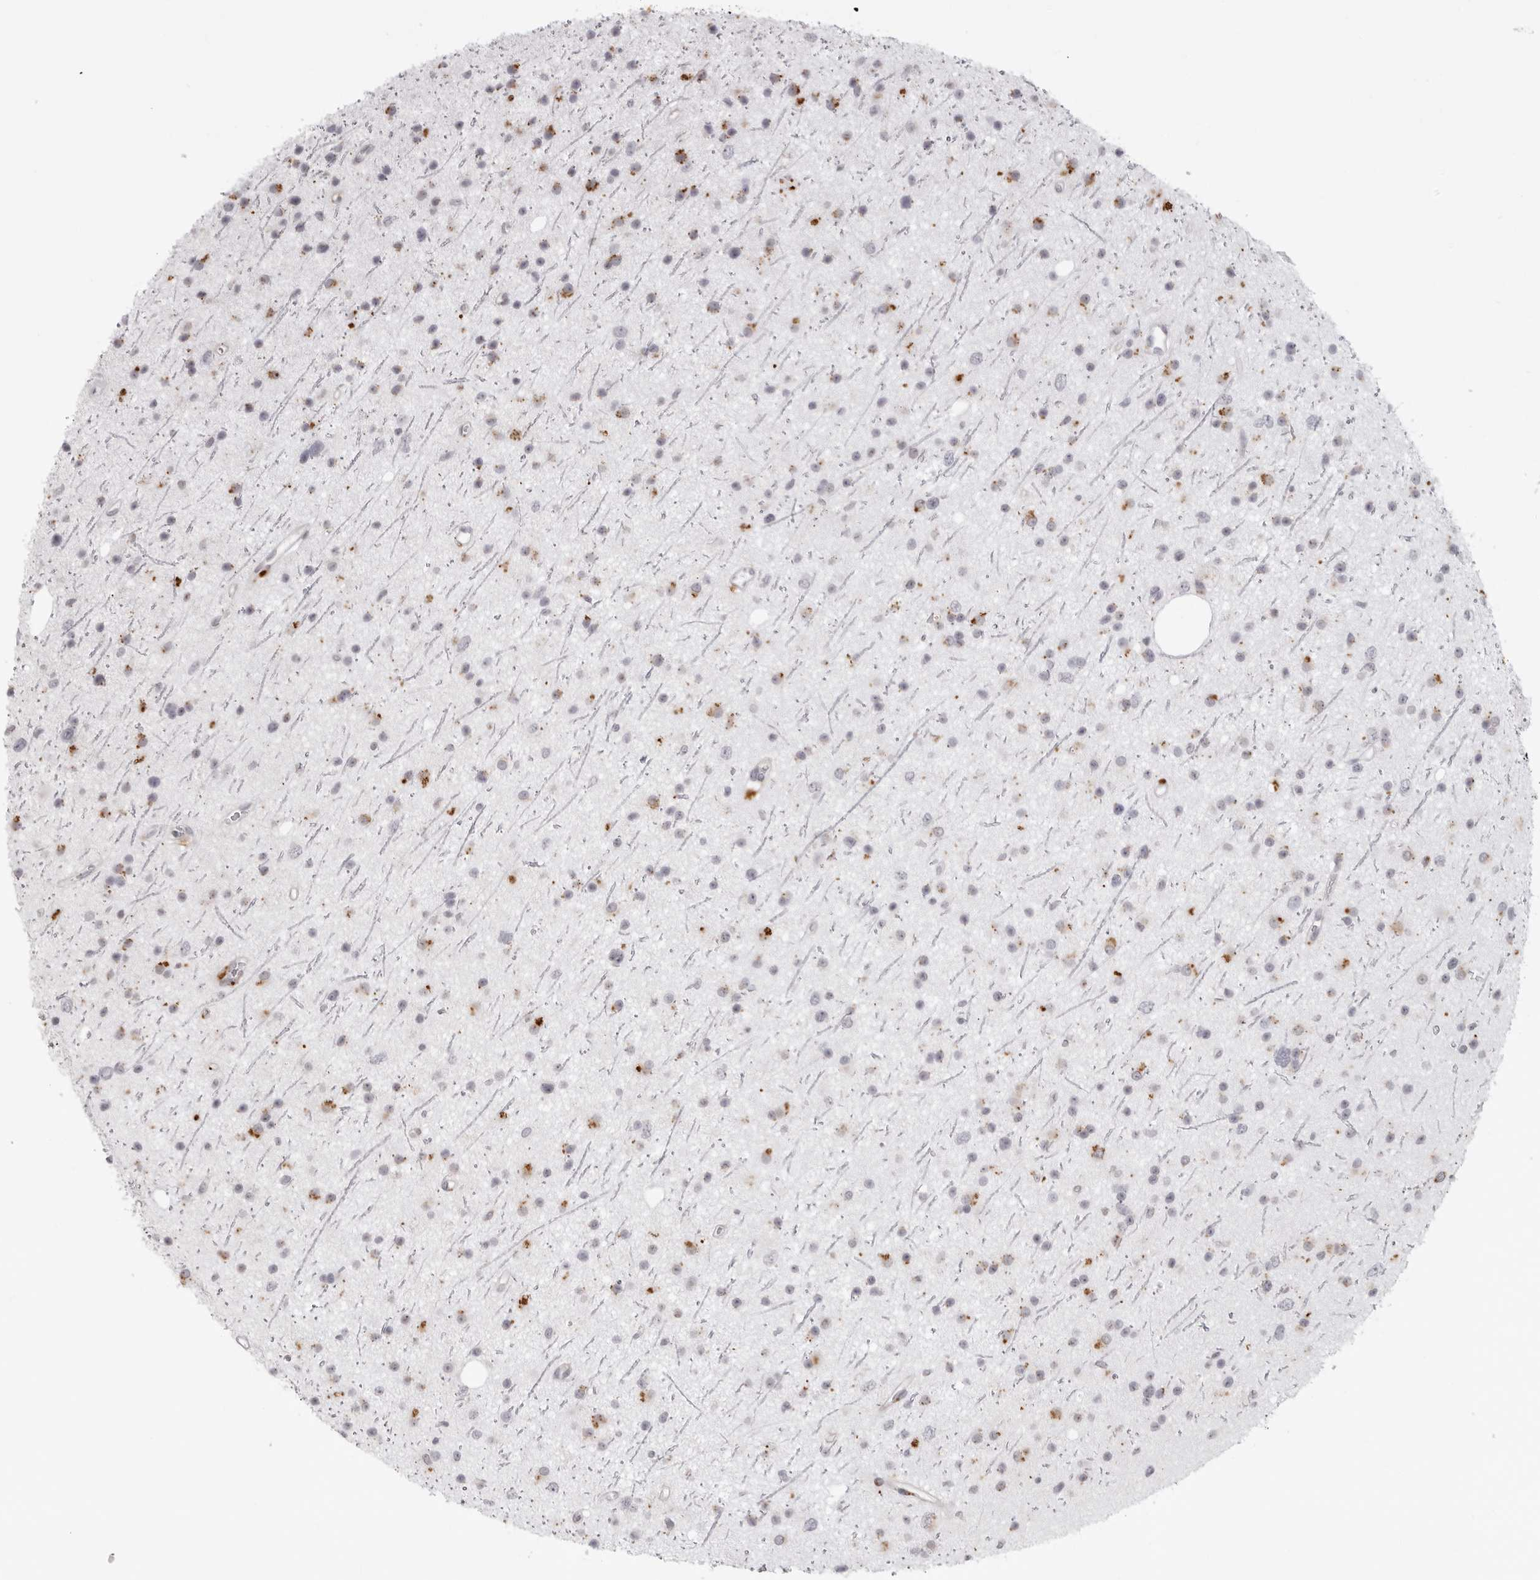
{"staining": {"intensity": "moderate", "quantity": "<25%", "location": "cytoplasmic/membranous"}, "tissue": "glioma", "cell_type": "Tumor cells", "image_type": "cancer", "snomed": [{"axis": "morphology", "description": "Glioma, malignant, Low grade"}, {"axis": "topography", "description": "Cerebral cortex"}], "caption": "A low amount of moderate cytoplasmic/membranous staining is seen in approximately <25% of tumor cells in glioma tissue. Using DAB (brown) and hematoxylin (blue) stains, captured at high magnification using brightfield microscopy.", "gene": "IL25", "patient": {"sex": "female", "age": 39}}